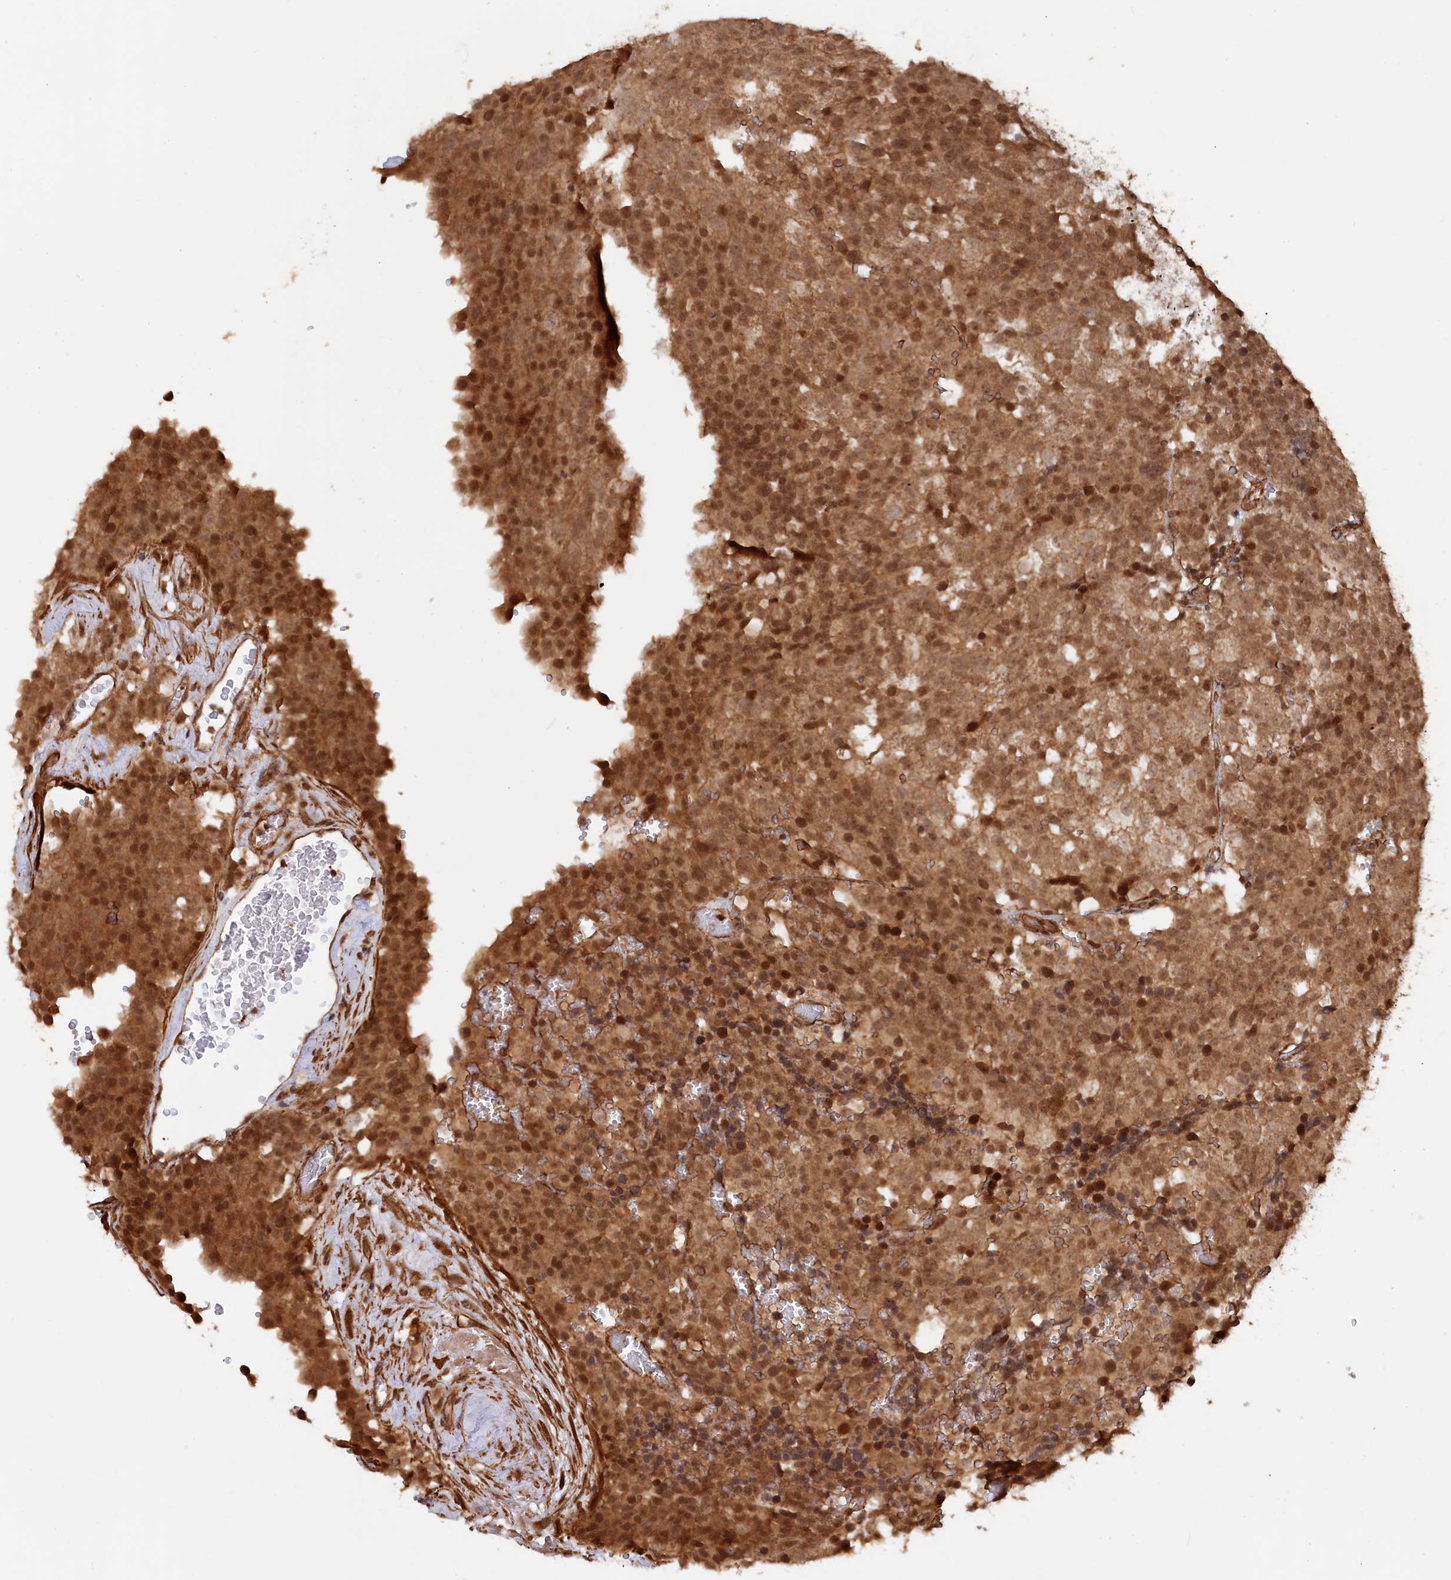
{"staining": {"intensity": "moderate", "quantity": ">75%", "location": "cytoplasmic/membranous,nuclear"}, "tissue": "testis cancer", "cell_type": "Tumor cells", "image_type": "cancer", "snomed": [{"axis": "morphology", "description": "Seminoma, NOS"}, {"axis": "topography", "description": "Testis"}], "caption": "Immunohistochemical staining of testis cancer (seminoma) reveals moderate cytoplasmic/membranous and nuclear protein staining in approximately >75% of tumor cells.", "gene": "CCDC174", "patient": {"sex": "male", "age": 71}}